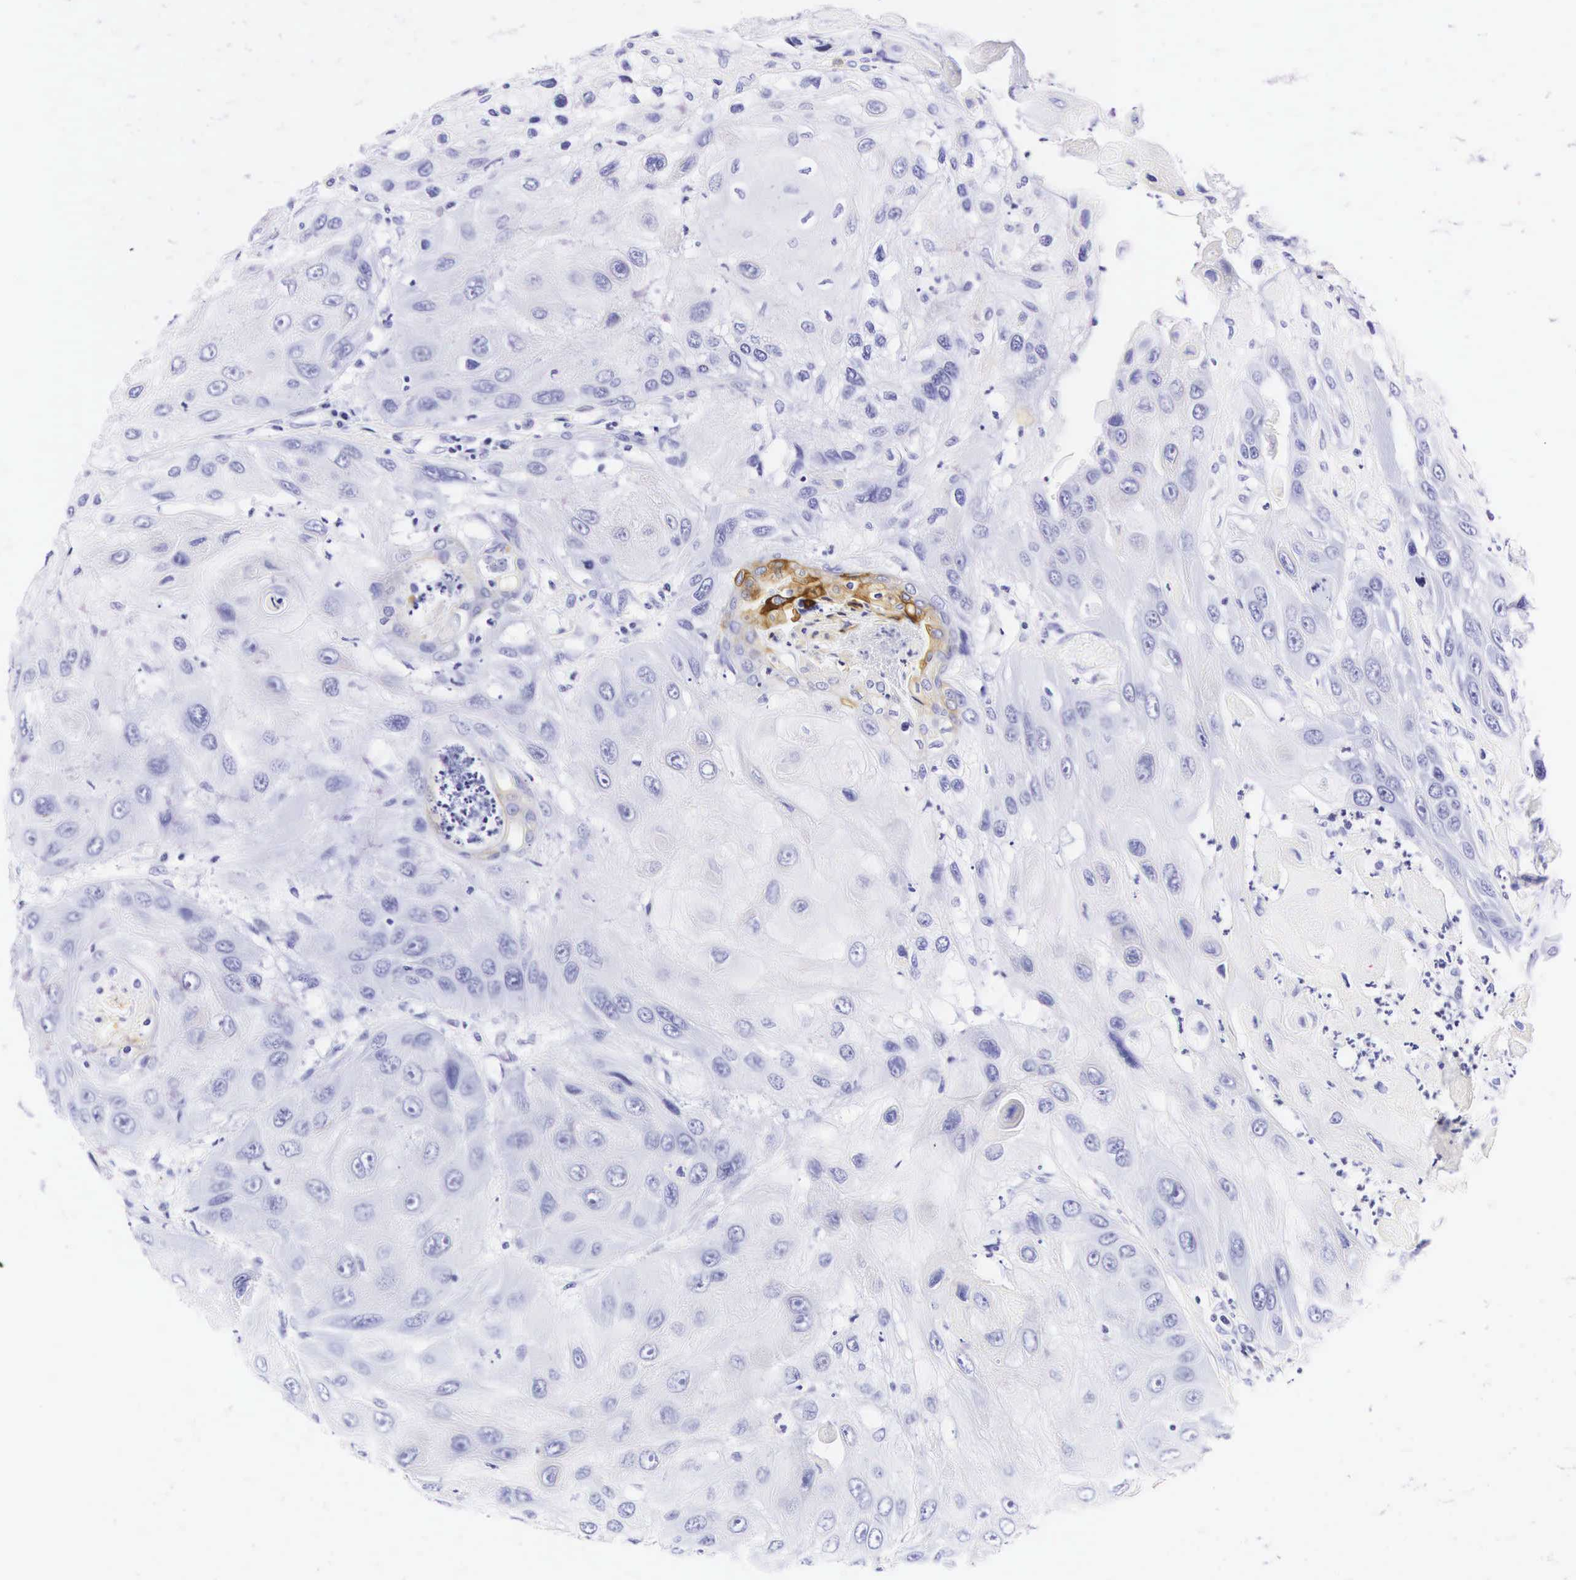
{"staining": {"intensity": "negative", "quantity": "none", "location": "none"}, "tissue": "skin cancer", "cell_type": "Tumor cells", "image_type": "cancer", "snomed": [{"axis": "morphology", "description": "Squamous cell carcinoma, NOS"}, {"axis": "topography", "description": "Skin"}, {"axis": "topography", "description": "Anal"}], "caption": "Immunohistochemical staining of human skin squamous cell carcinoma reveals no significant expression in tumor cells.", "gene": "KRT18", "patient": {"sex": "male", "age": 61}}